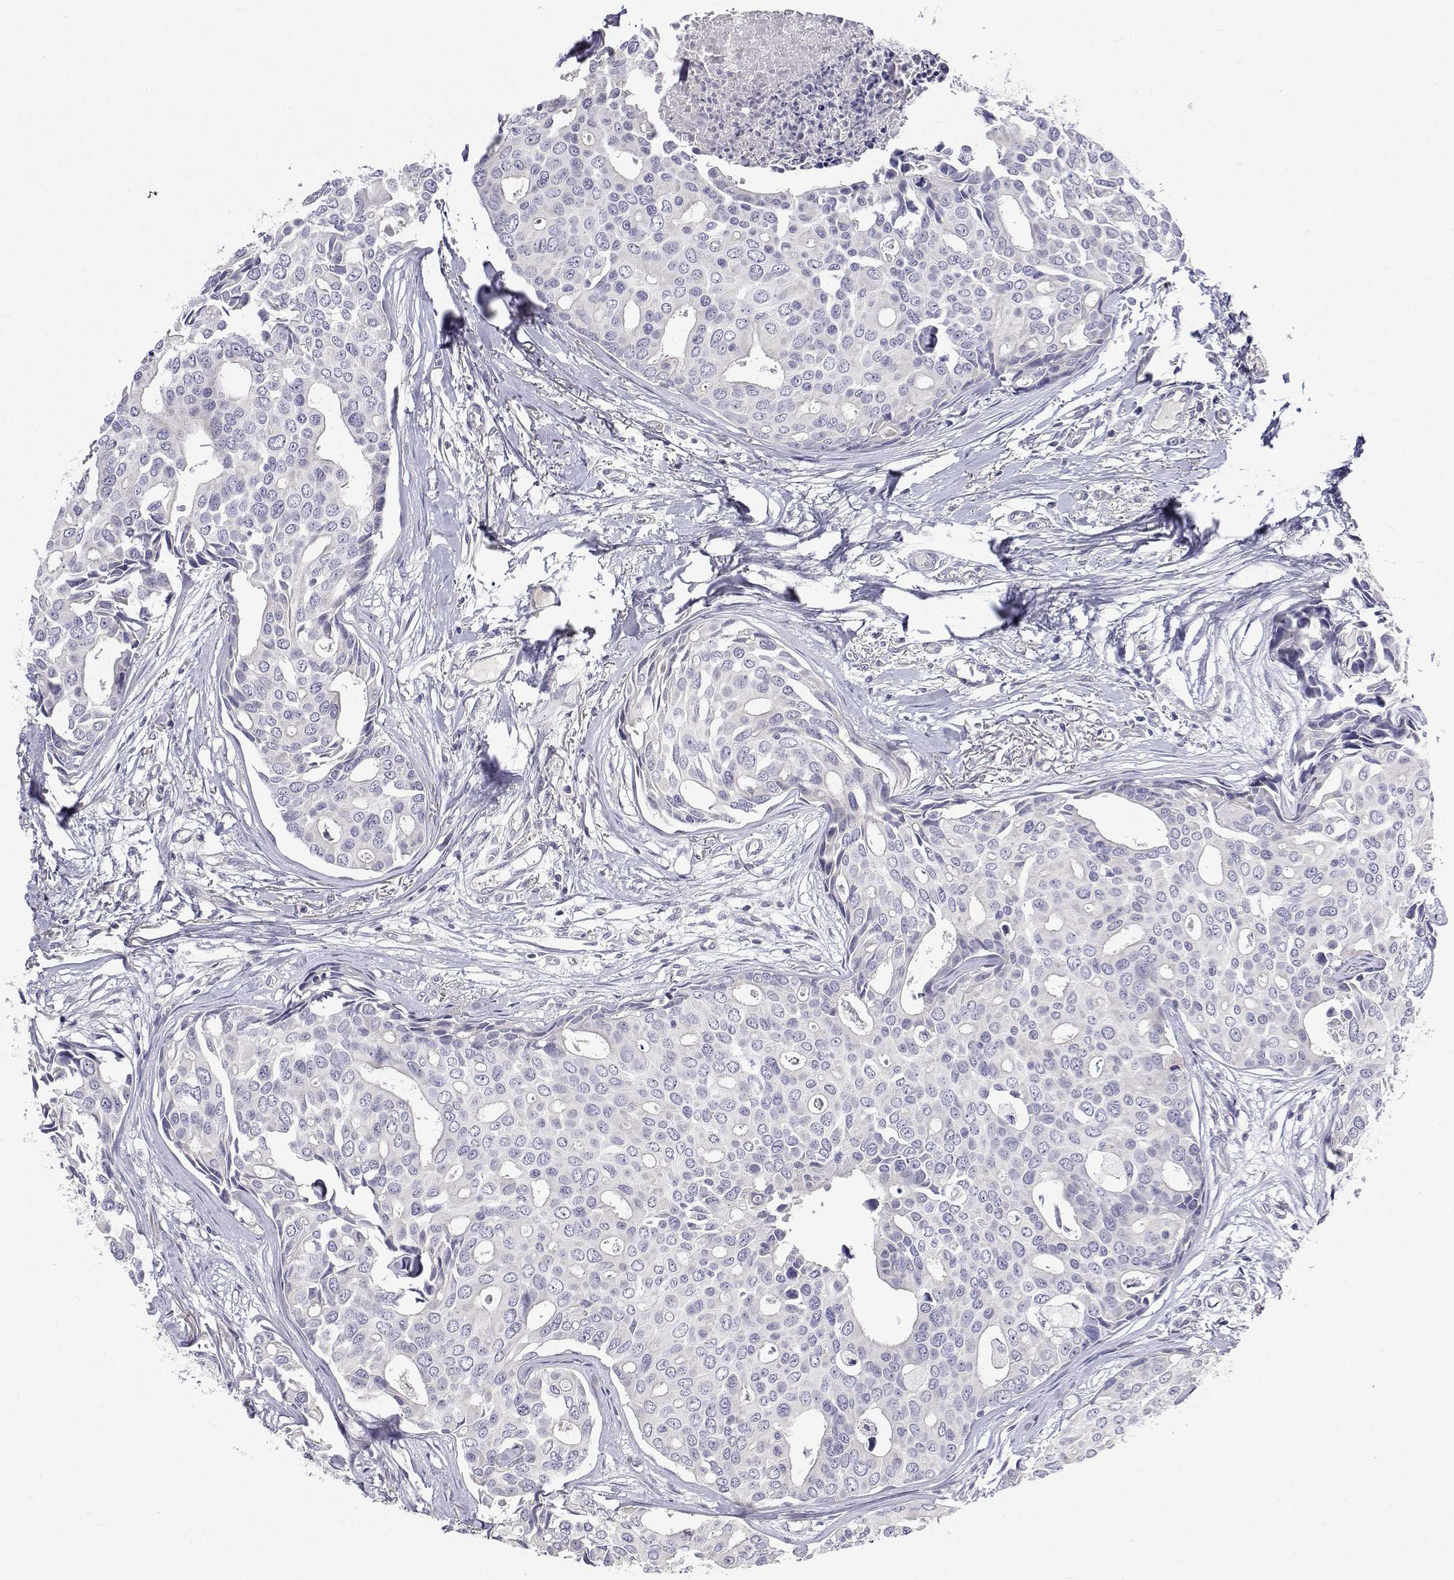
{"staining": {"intensity": "negative", "quantity": "none", "location": "none"}, "tissue": "breast cancer", "cell_type": "Tumor cells", "image_type": "cancer", "snomed": [{"axis": "morphology", "description": "Duct carcinoma"}, {"axis": "topography", "description": "Breast"}], "caption": "Image shows no significant protein expression in tumor cells of breast invasive ductal carcinoma. (Immunohistochemistry, brightfield microscopy, high magnification).", "gene": "ANKRD65", "patient": {"sex": "female", "age": 54}}